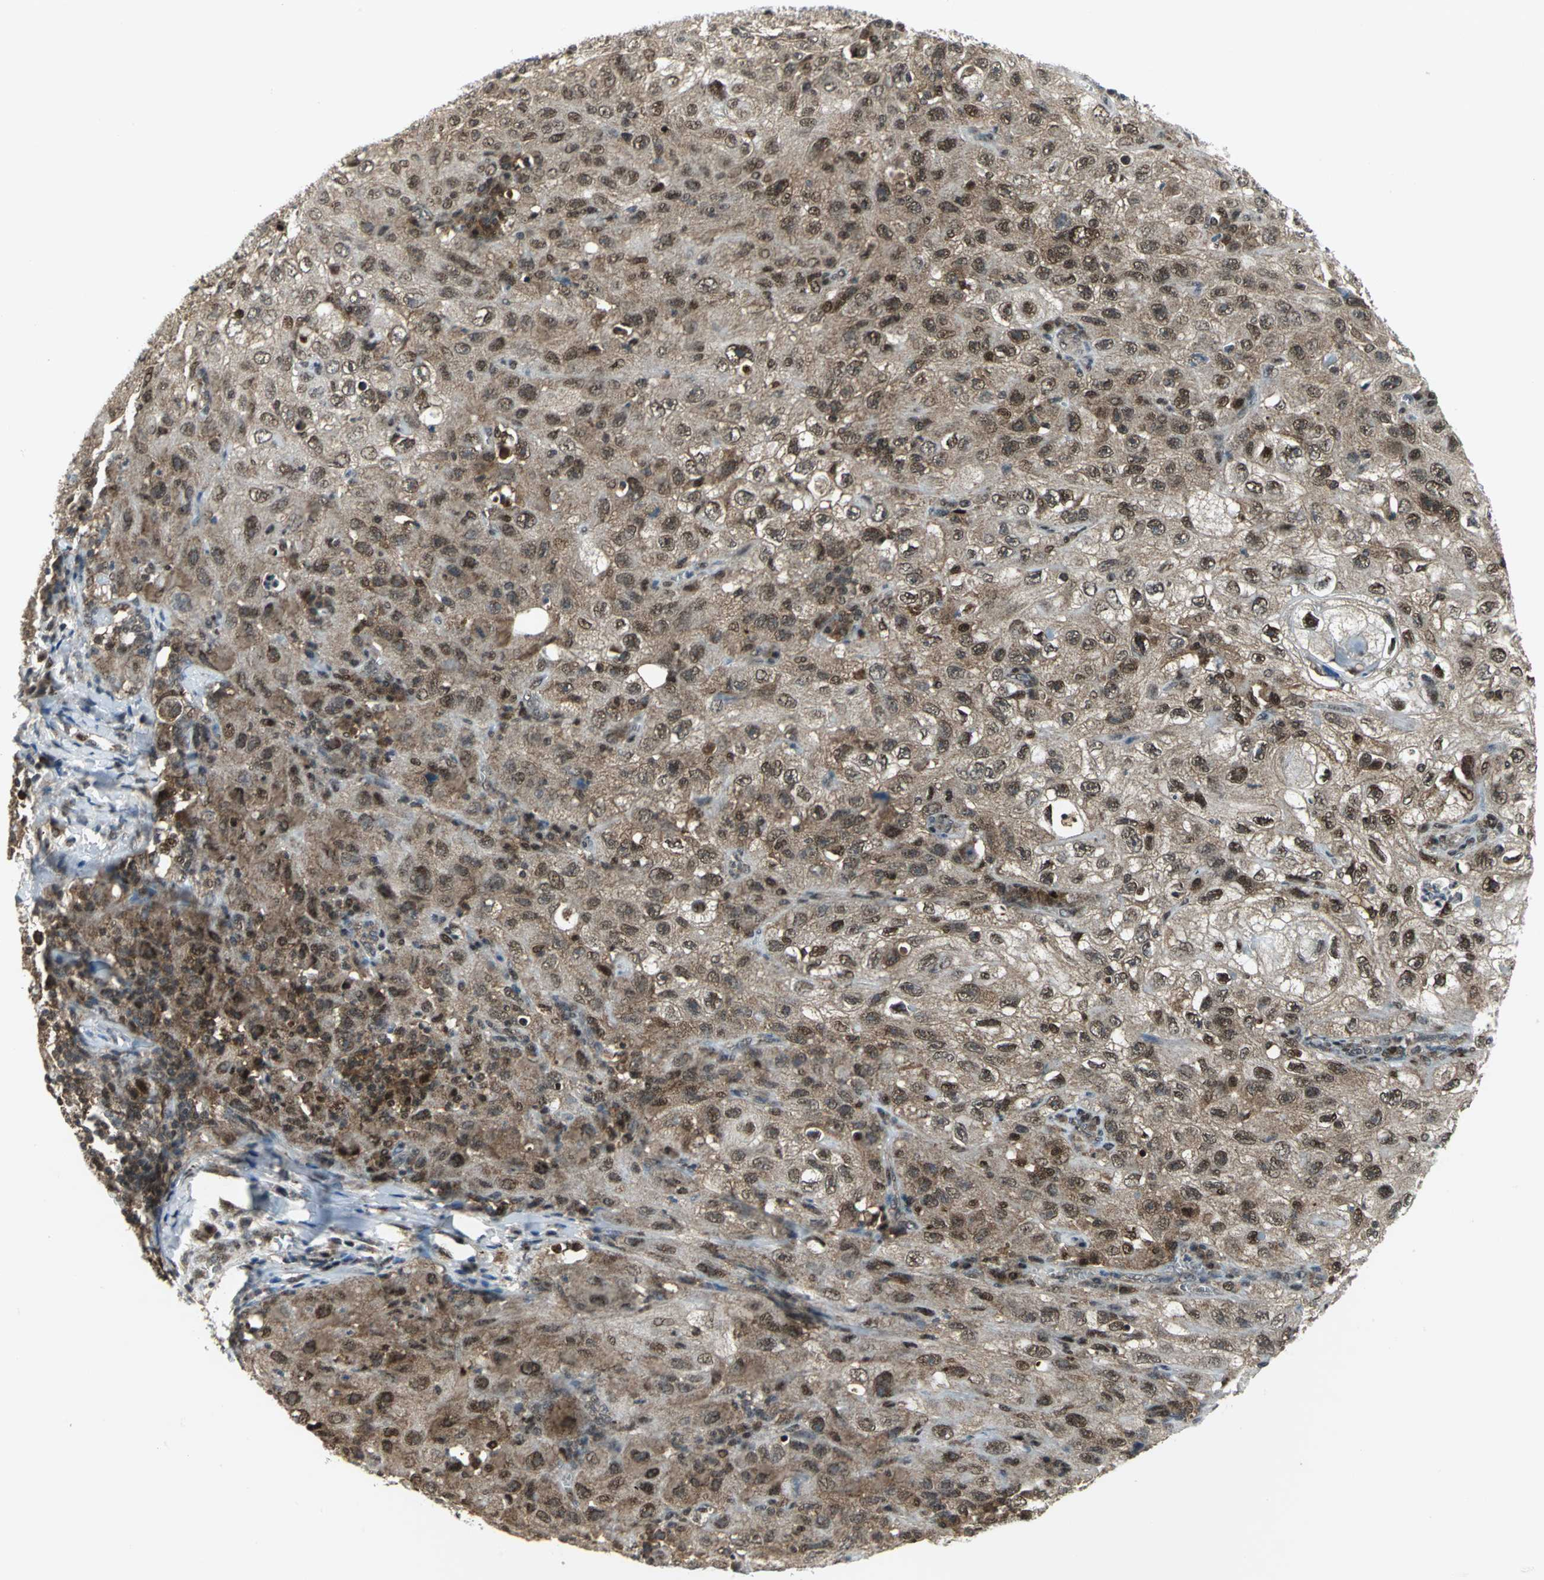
{"staining": {"intensity": "moderate", "quantity": "25%-75%", "location": "nuclear"}, "tissue": "skin cancer", "cell_type": "Tumor cells", "image_type": "cancer", "snomed": [{"axis": "morphology", "description": "Squamous cell carcinoma, NOS"}, {"axis": "topography", "description": "Skin"}], "caption": "IHC of human squamous cell carcinoma (skin) displays medium levels of moderate nuclear positivity in approximately 25%-75% of tumor cells. Using DAB (brown) and hematoxylin (blue) stains, captured at high magnification using brightfield microscopy.", "gene": "PSMA4", "patient": {"sex": "male", "age": 75}}